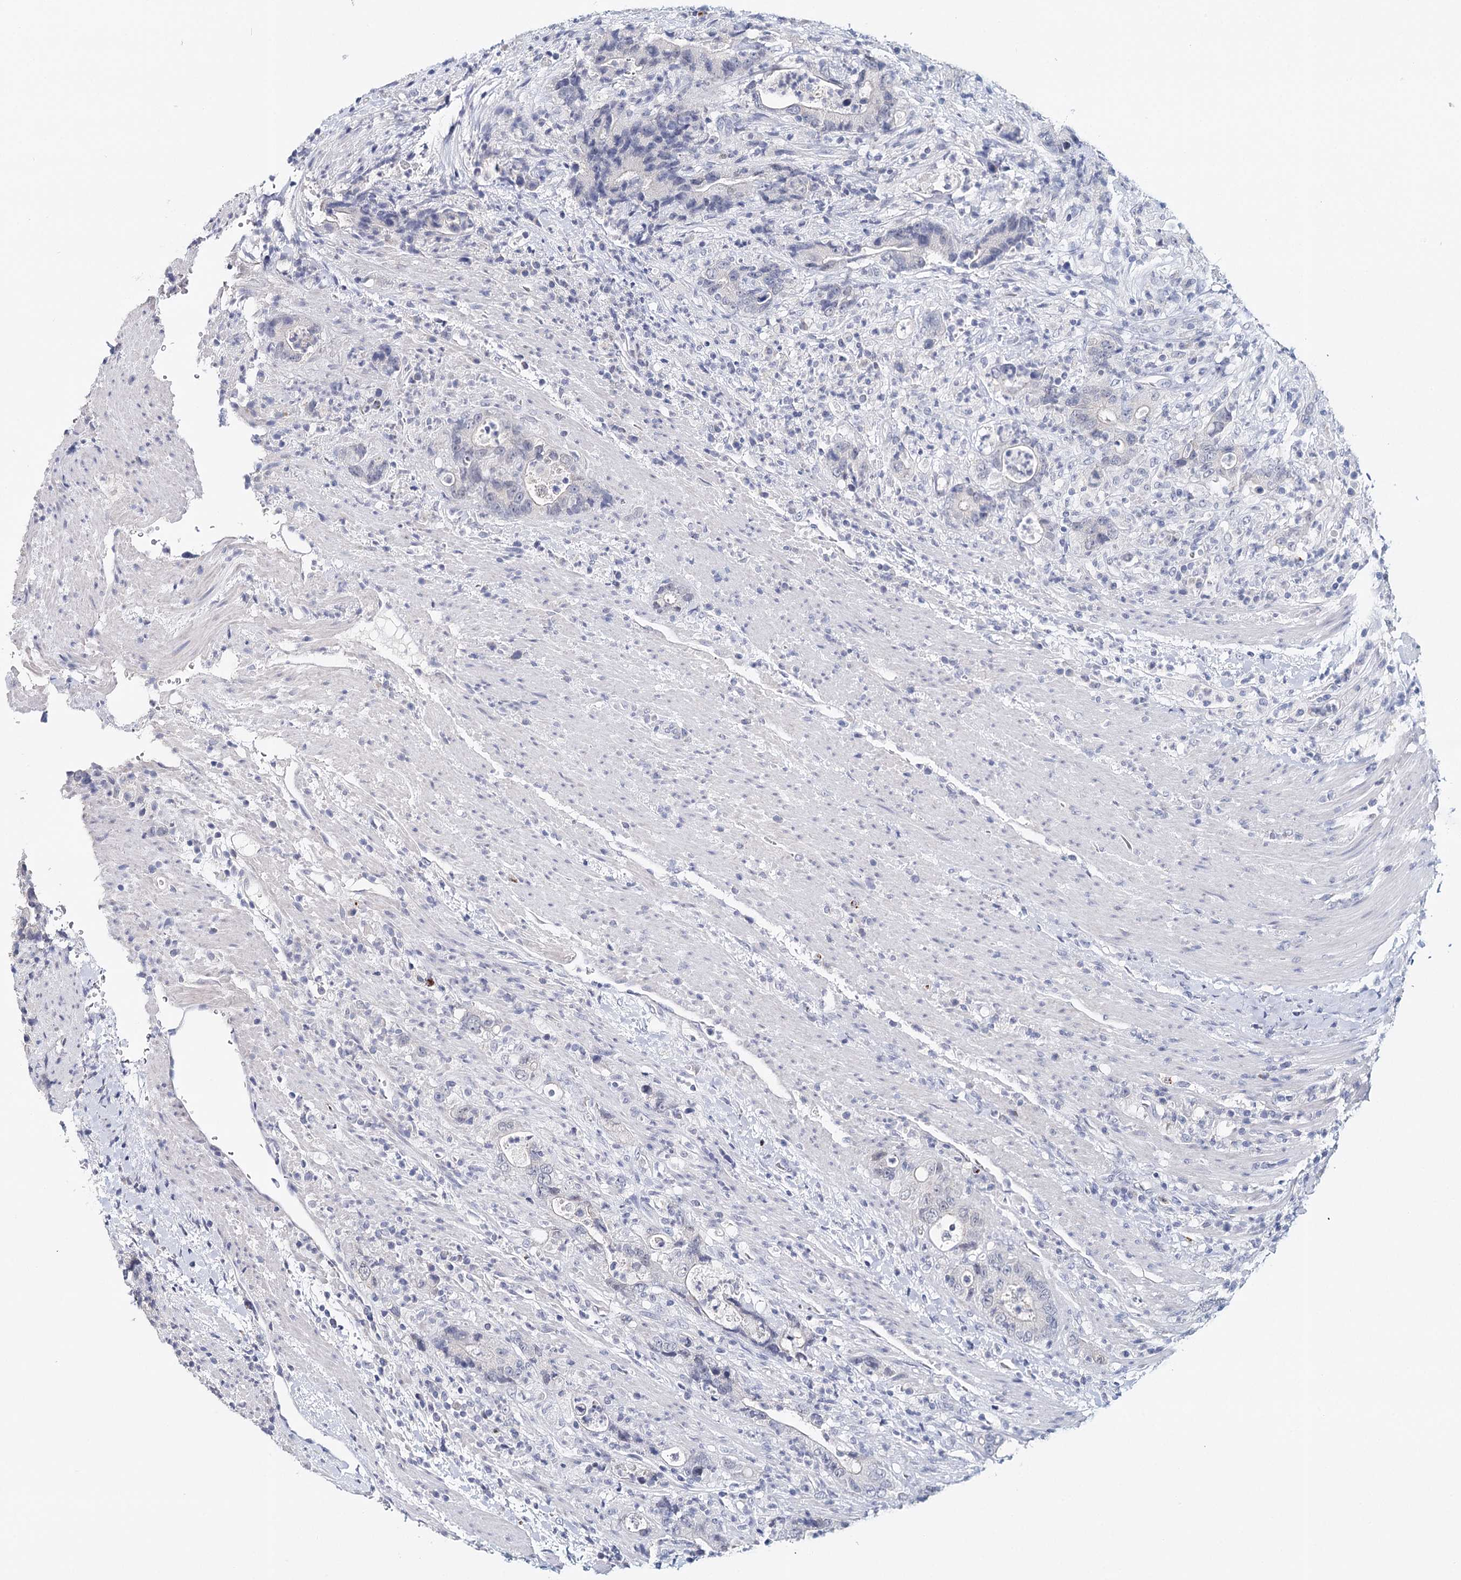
{"staining": {"intensity": "negative", "quantity": "none", "location": "none"}, "tissue": "colorectal cancer", "cell_type": "Tumor cells", "image_type": "cancer", "snomed": [{"axis": "morphology", "description": "Adenocarcinoma, NOS"}, {"axis": "topography", "description": "Colon"}], "caption": "DAB immunohistochemical staining of colorectal cancer (adenocarcinoma) shows no significant staining in tumor cells. (IHC, brightfield microscopy, high magnification).", "gene": "HSPA4L", "patient": {"sex": "female", "age": 75}}